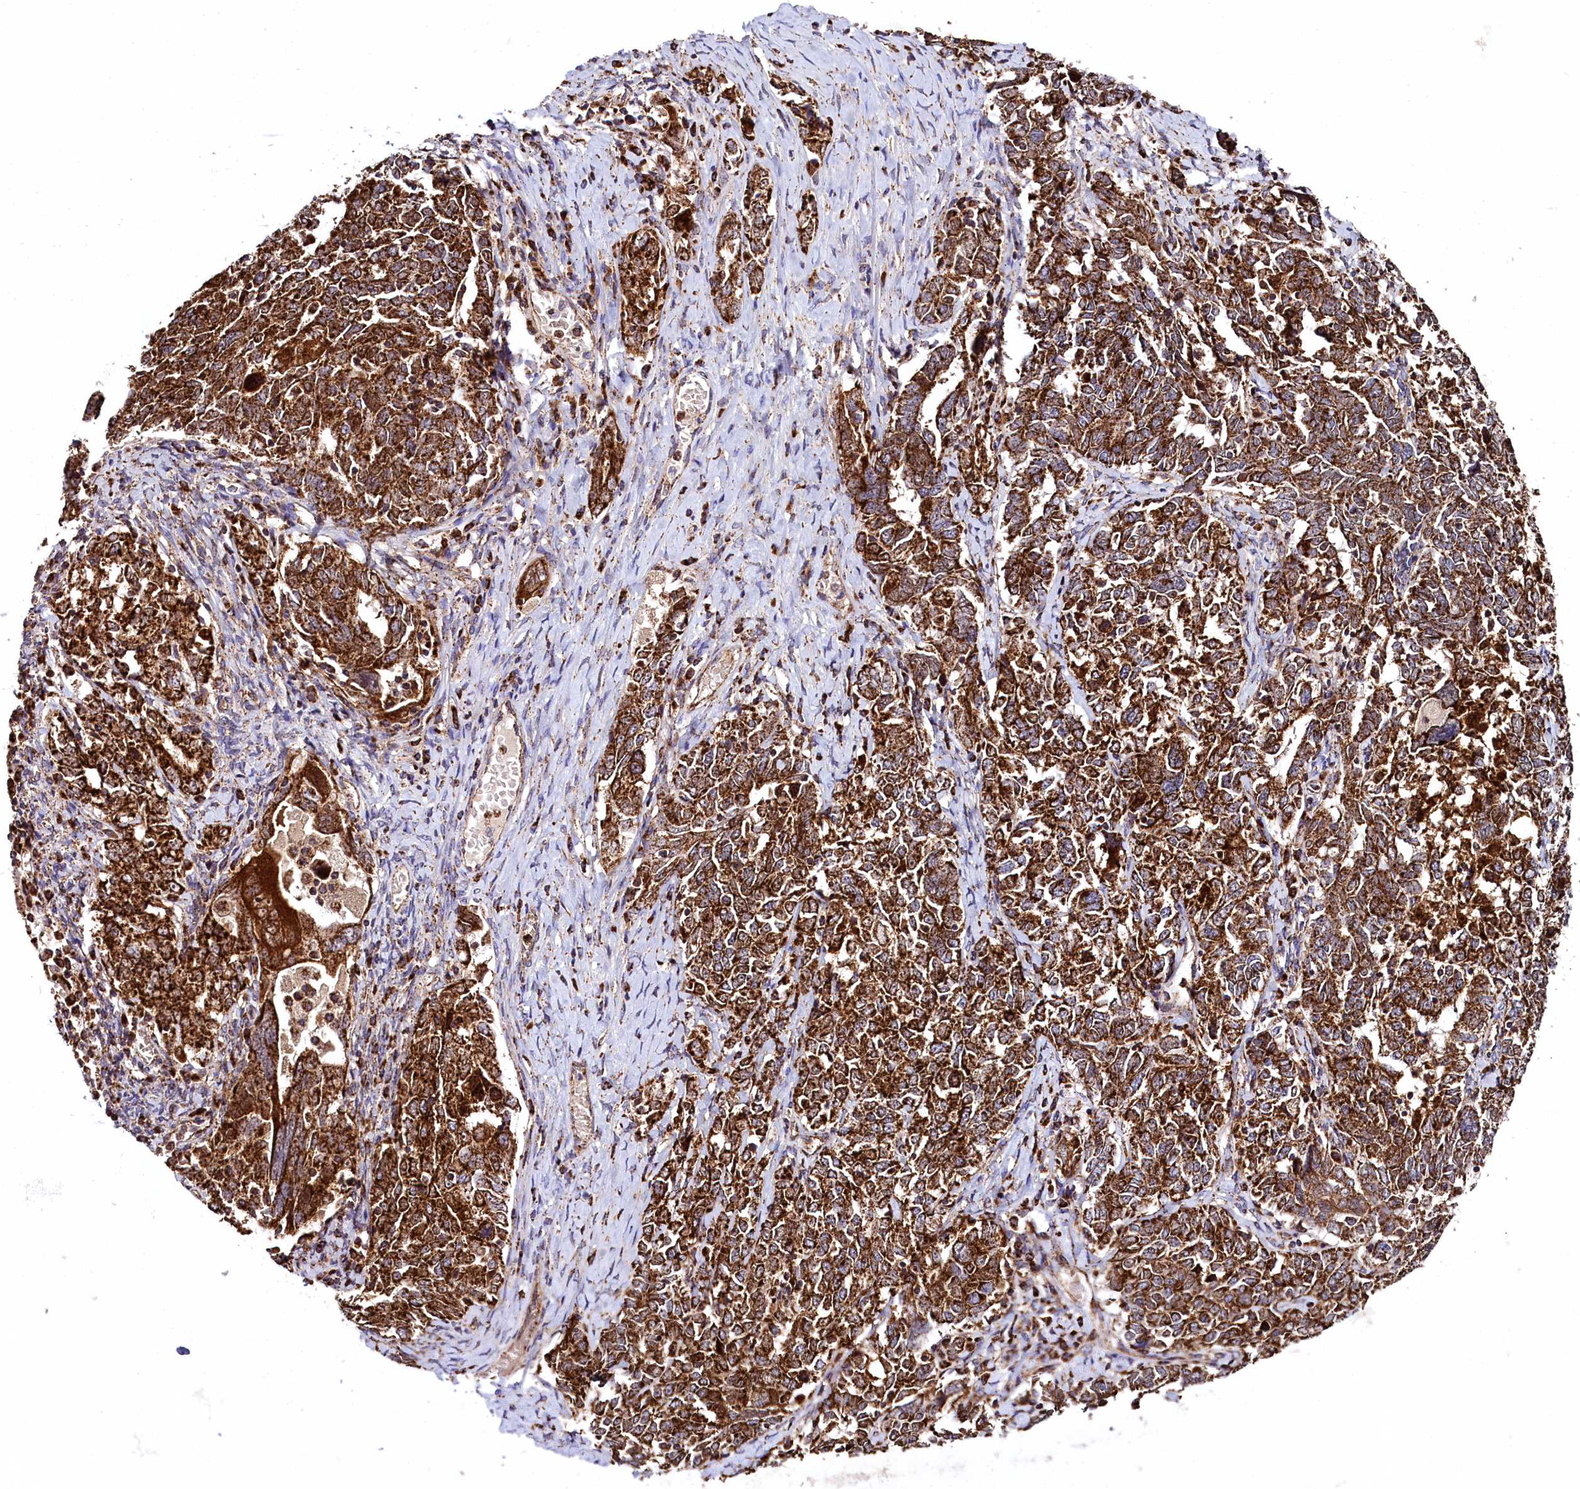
{"staining": {"intensity": "strong", "quantity": ">75%", "location": "cytoplasmic/membranous"}, "tissue": "ovarian cancer", "cell_type": "Tumor cells", "image_type": "cancer", "snomed": [{"axis": "morphology", "description": "Carcinoma, endometroid"}, {"axis": "topography", "description": "Ovary"}], "caption": "IHC of human ovarian cancer exhibits high levels of strong cytoplasmic/membranous expression in about >75% of tumor cells.", "gene": "CLYBL", "patient": {"sex": "female", "age": 62}}